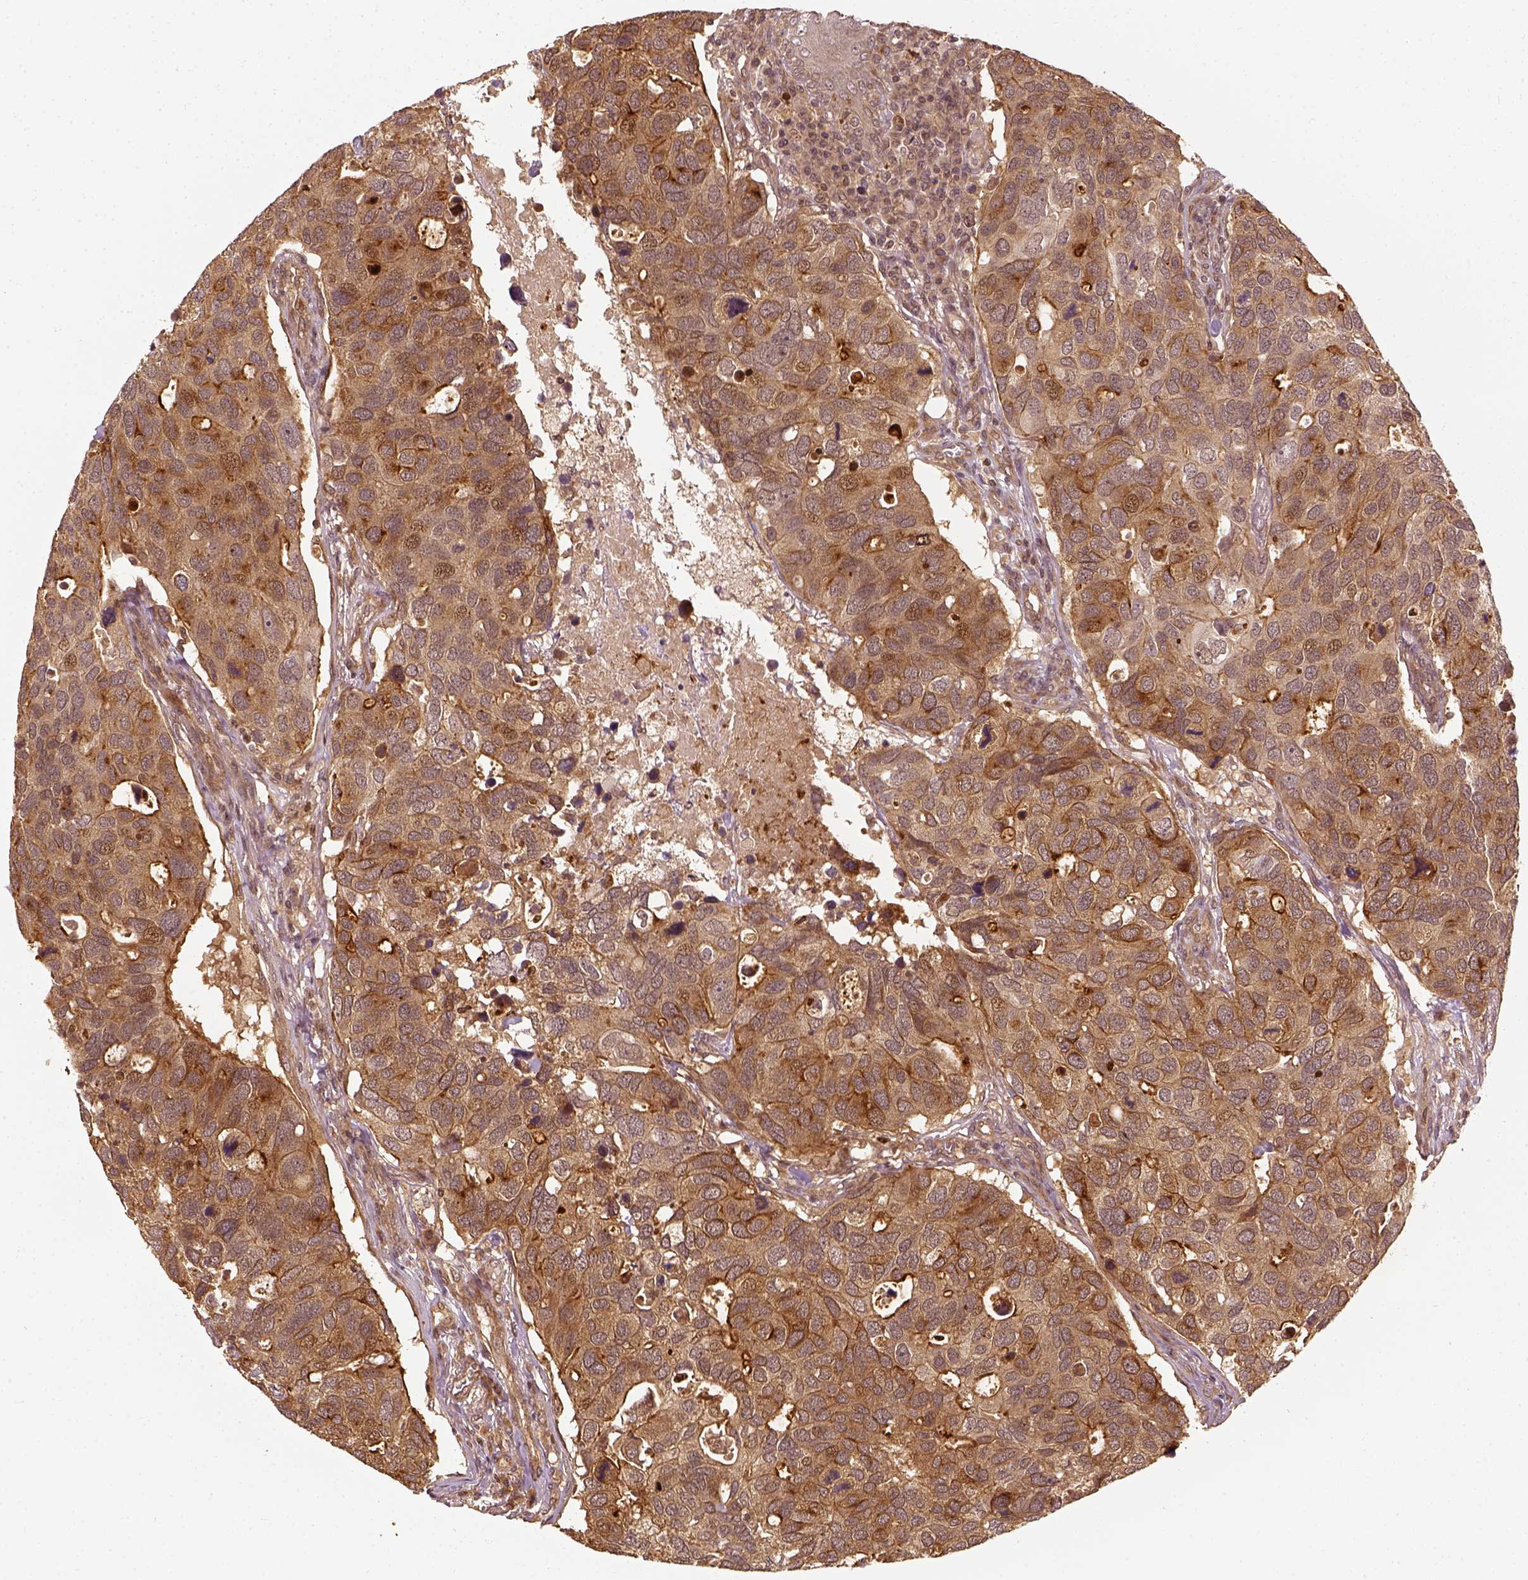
{"staining": {"intensity": "moderate", "quantity": ">75%", "location": "cytoplasmic/membranous"}, "tissue": "breast cancer", "cell_type": "Tumor cells", "image_type": "cancer", "snomed": [{"axis": "morphology", "description": "Duct carcinoma"}, {"axis": "topography", "description": "Breast"}], "caption": "An immunohistochemistry (IHC) histopathology image of tumor tissue is shown. Protein staining in brown labels moderate cytoplasmic/membranous positivity in breast cancer within tumor cells.", "gene": "VEGFA", "patient": {"sex": "female", "age": 83}}